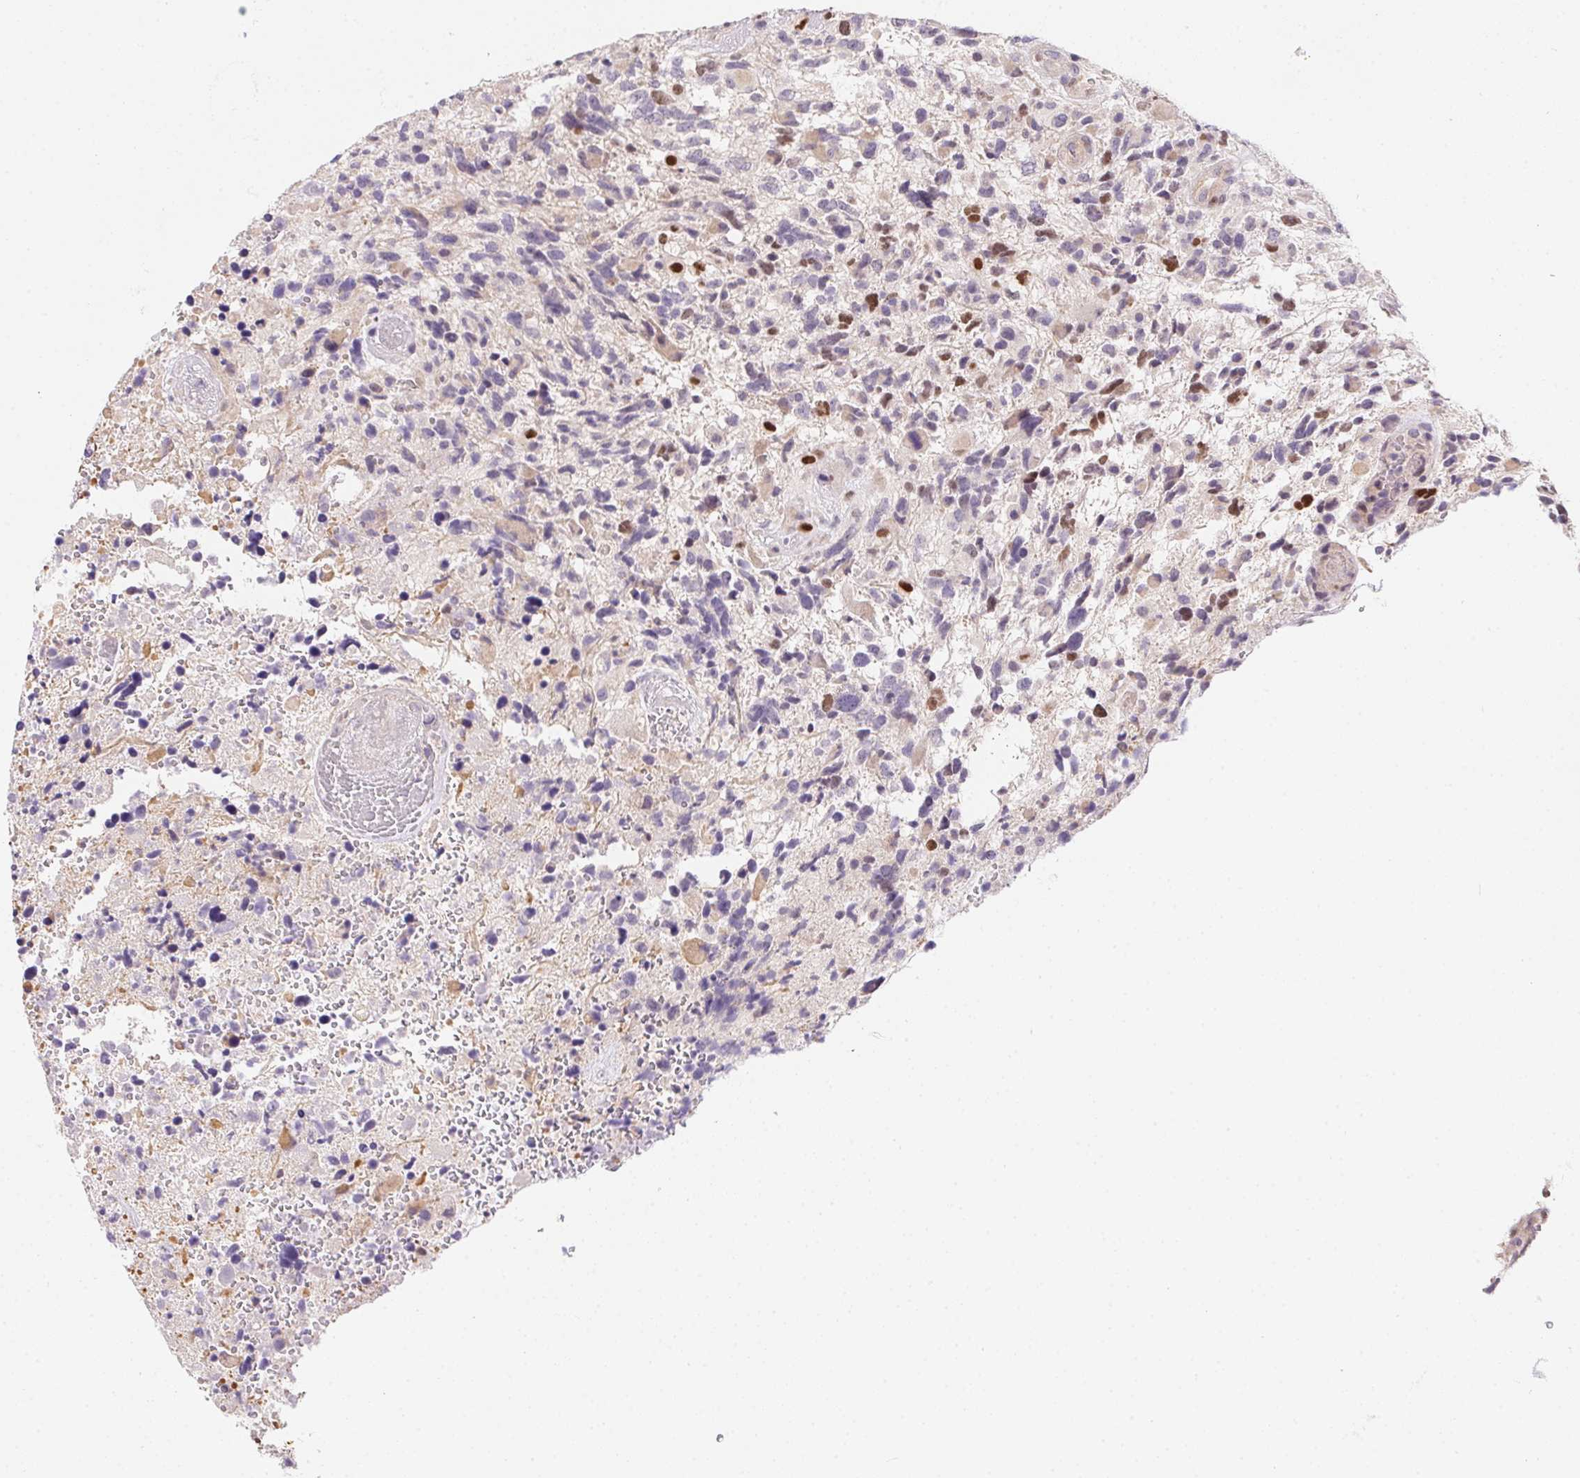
{"staining": {"intensity": "negative", "quantity": "none", "location": "none"}, "tissue": "glioma", "cell_type": "Tumor cells", "image_type": "cancer", "snomed": [{"axis": "morphology", "description": "Glioma, malignant, High grade"}, {"axis": "topography", "description": "Brain"}], "caption": "Malignant glioma (high-grade) stained for a protein using IHC demonstrates no staining tumor cells.", "gene": "HELLS", "patient": {"sex": "female", "age": 71}}